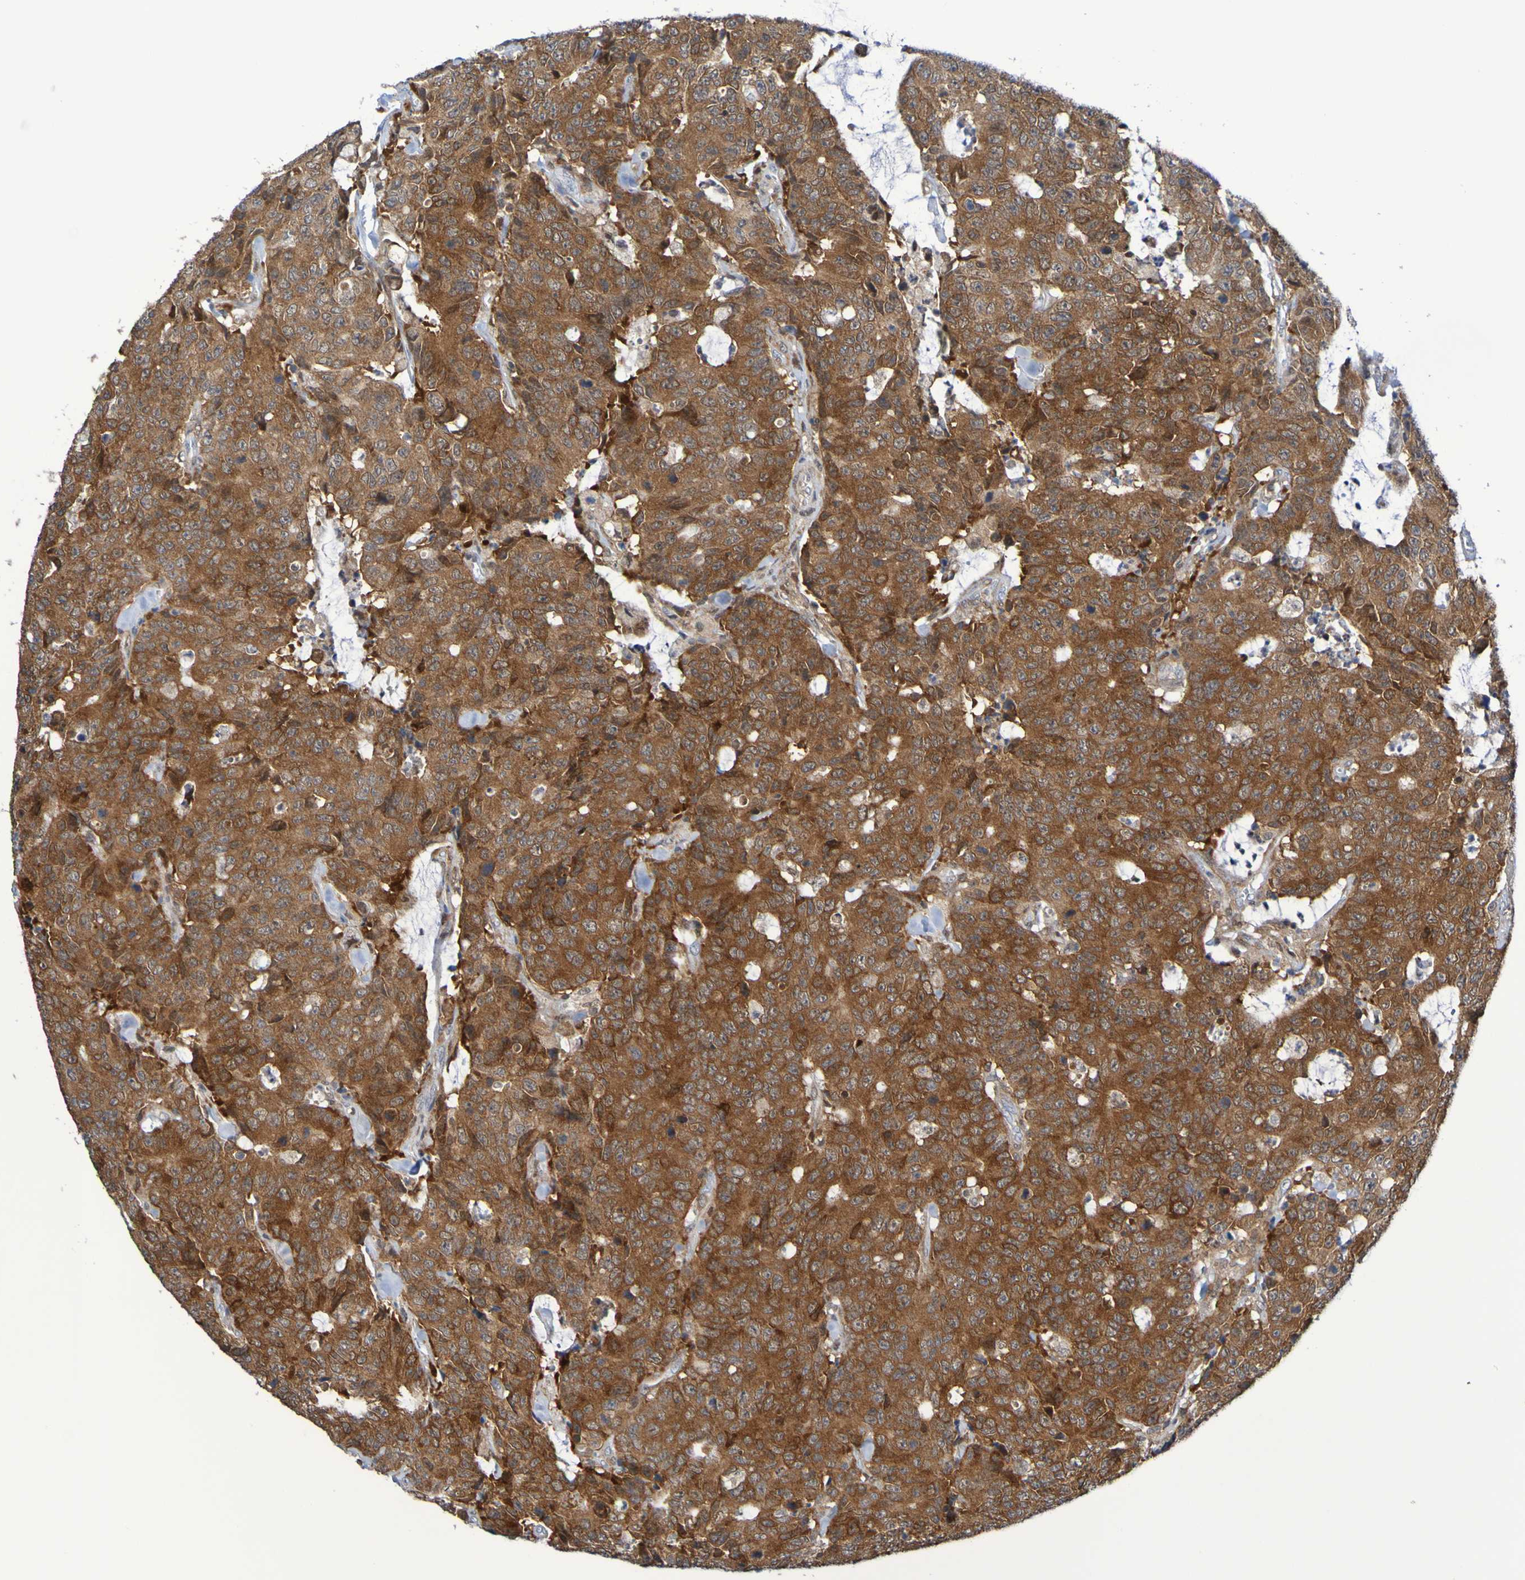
{"staining": {"intensity": "strong", "quantity": ">75%", "location": "cytoplasmic/membranous"}, "tissue": "colorectal cancer", "cell_type": "Tumor cells", "image_type": "cancer", "snomed": [{"axis": "morphology", "description": "Adenocarcinoma, NOS"}, {"axis": "topography", "description": "Colon"}], "caption": "Adenocarcinoma (colorectal) stained with DAB (3,3'-diaminobenzidine) IHC shows high levels of strong cytoplasmic/membranous staining in about >75% of tumor cells. The staining was performed using DAB (3,3'-diaminobenzidine) to visualize the protein expression in brown, while the nuclei were stained in blue with hematoxylin (Magnification: 20x).", "gene": "ATIC", "patient": {"sex": "female", "age": 86}}